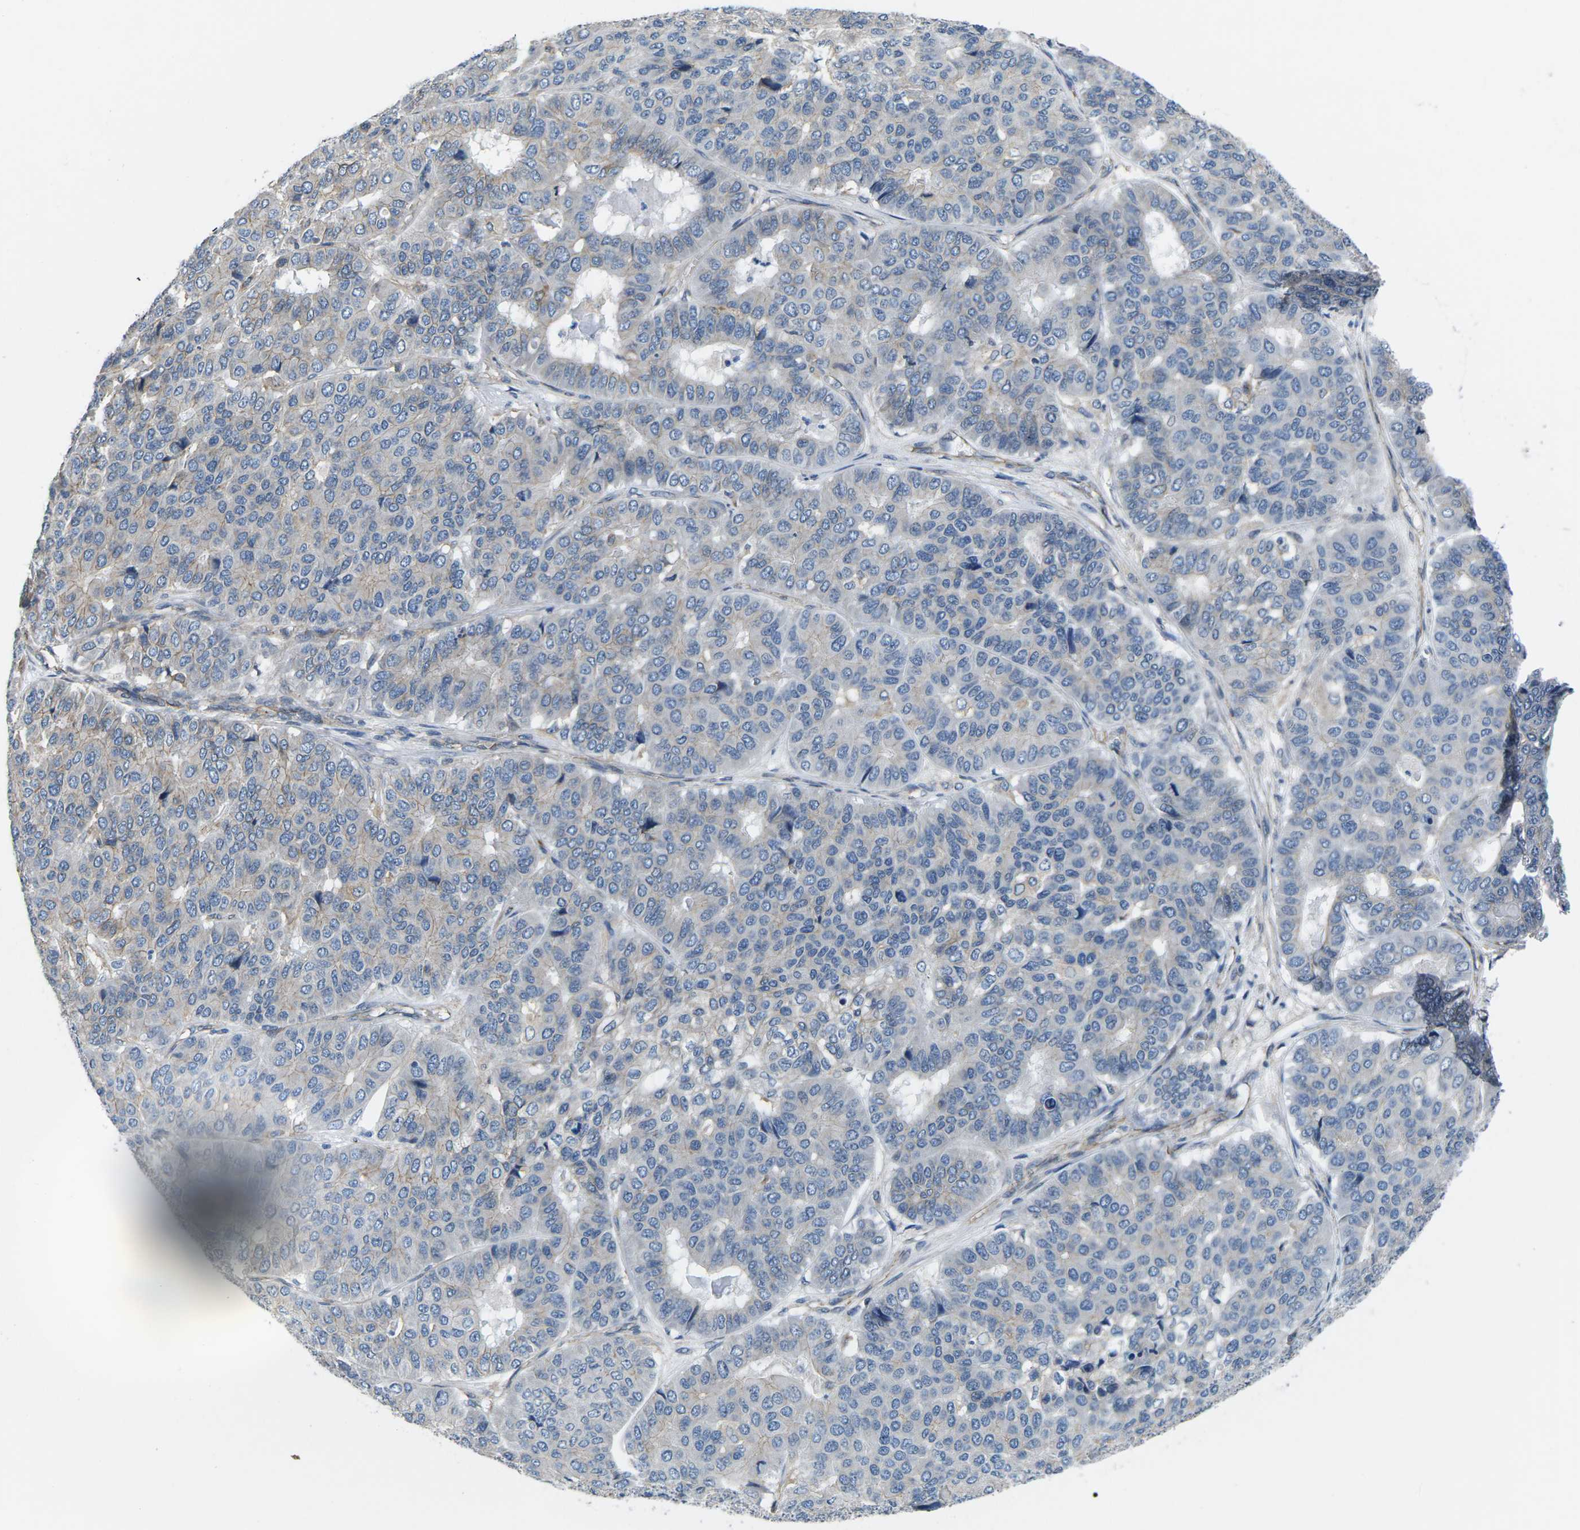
{"staining": {"intensity": "negative", "quantity": "none", "location": "none"}, "tissue": "pancreatic cancer", "cell_type": "Tumor cells", "image_type": "cancer", "snomed": [{"axis": "morphology", "description": "Adenocarcinoma, NOS"}, {"axis": "topography", "description": "Pancreas"}], "caption": "This micrograph is of adenocarcinoma (pancreatic) stained with immunohistochemistry to label a protein in brown with the nuclei are counter-stained blue. There is no staining in tumor cells.", "gene": "CTNND1", "patient": {"sex": "male", "age": 50}}